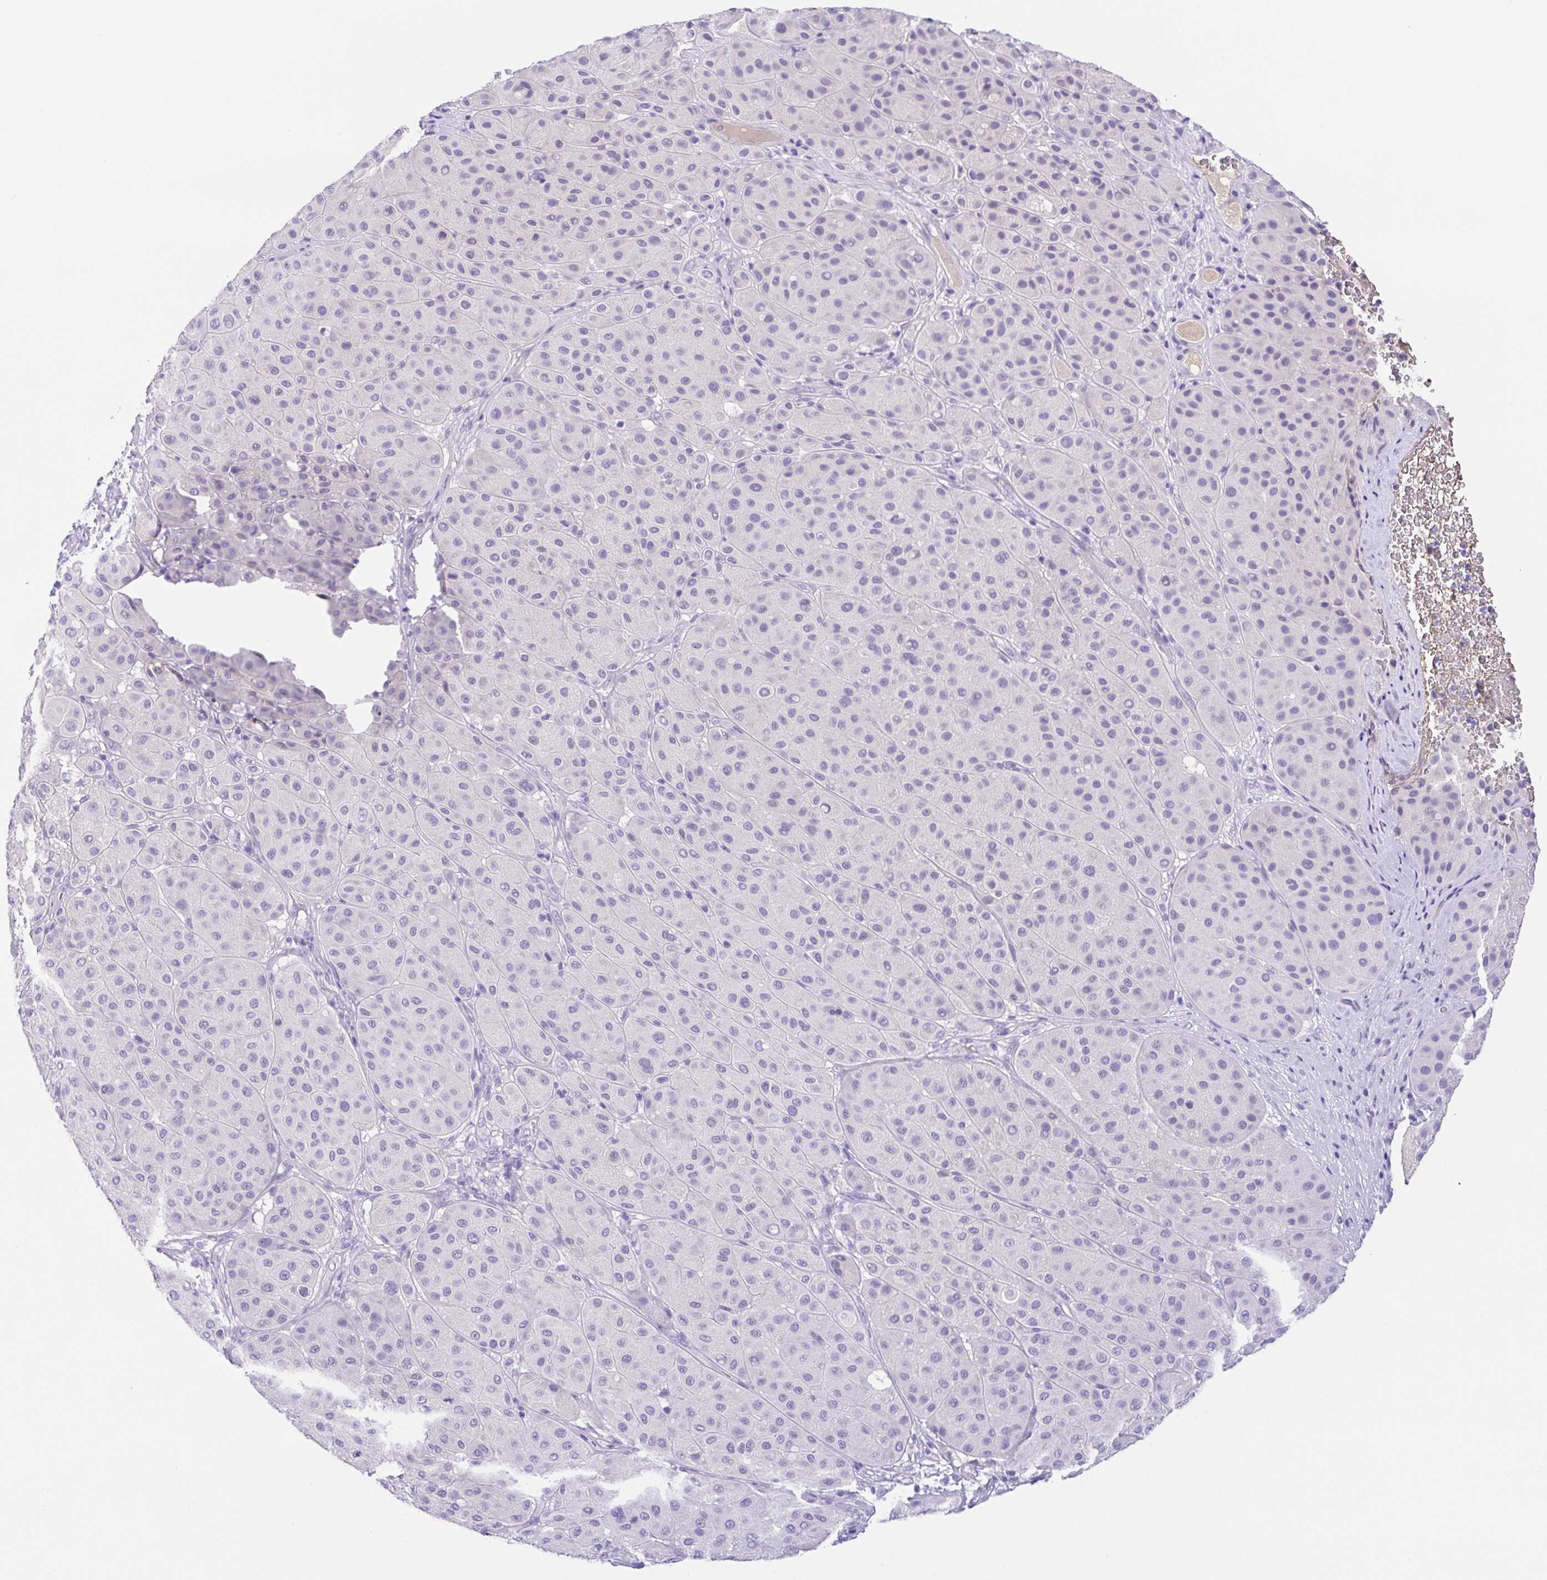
{"staining": {"intensity": "negative", "quantity": "none", "location": "none"}, "tissue": "melanoma", "cell_type": "Tumor cells", "image_type": "cancer", "snomed": [{"axis": "morphology", "description": "Malignant melanoma, Metastatic site"}, {"axis": "topography", "description": "Smooth muscle"}], "caption": "The photomicrograph exhibits no staining of tumor cells in malignant melanoma (metastatic site).", "gene": "SPATA4", "patient": {"sex": "male", "age": 41}}